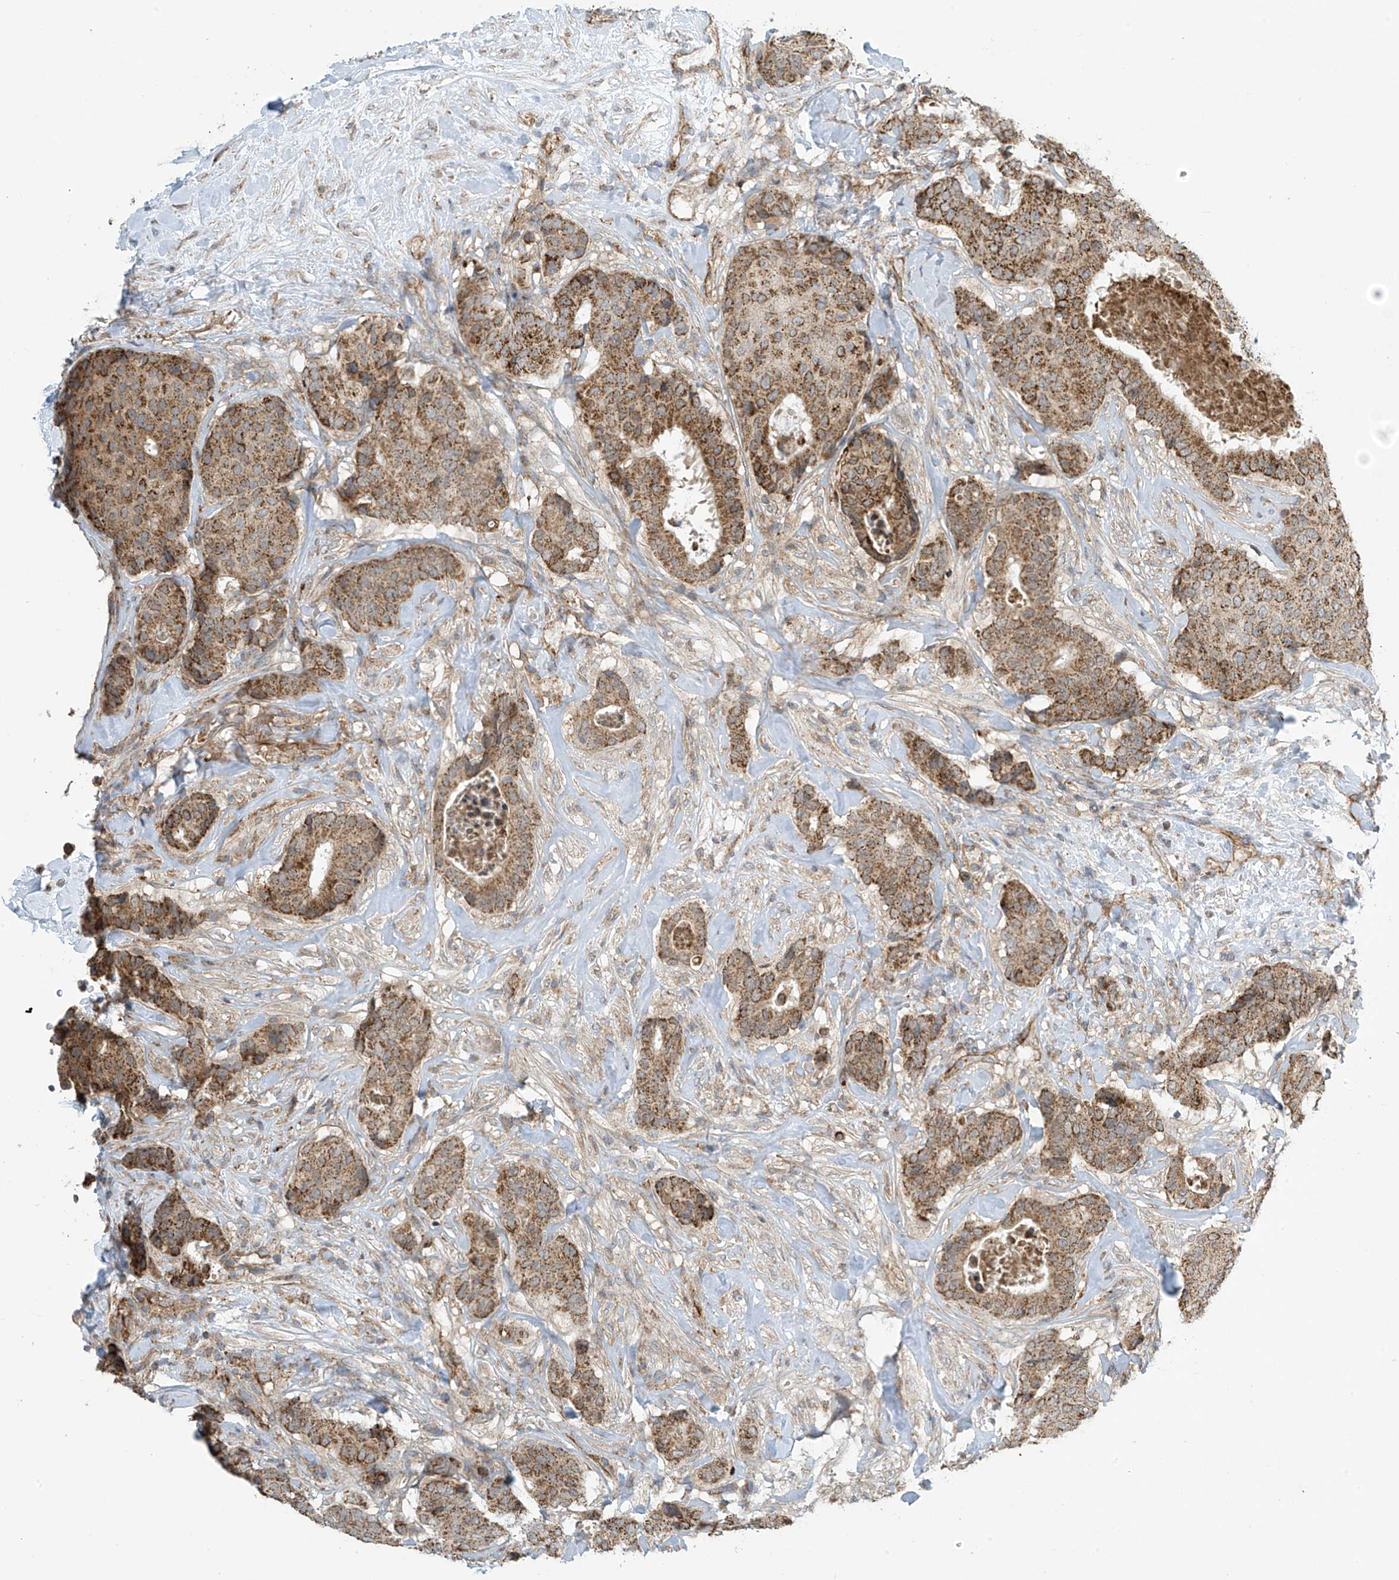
{"staining": {"intensity": "moderate", "quantity": ">75%", "location": "cytoplasmic/membranous"}, "tissue": "breast cancer", "cell_type": "Tumor cells", "image_type": "cancer", "snomed": [{"axis": "morphology", "description": "Duct carcinoma"}, {"axis": "topography", "description": "Breast"}], "caption": "The histopathology image exhibits staining of infiltrating ductal carcinoma (breast), revealing moderate cytoplasmic/membranous protein staining (brown color) within tumor cells. The staining was performed using DAB (3,3'-diaminobenzidine), with brown indicating positive protein expression. Nuclei are stained blue with hematoxylin.", "gene": "METTL6", "patient": {"sex": "female", "age": 75}}